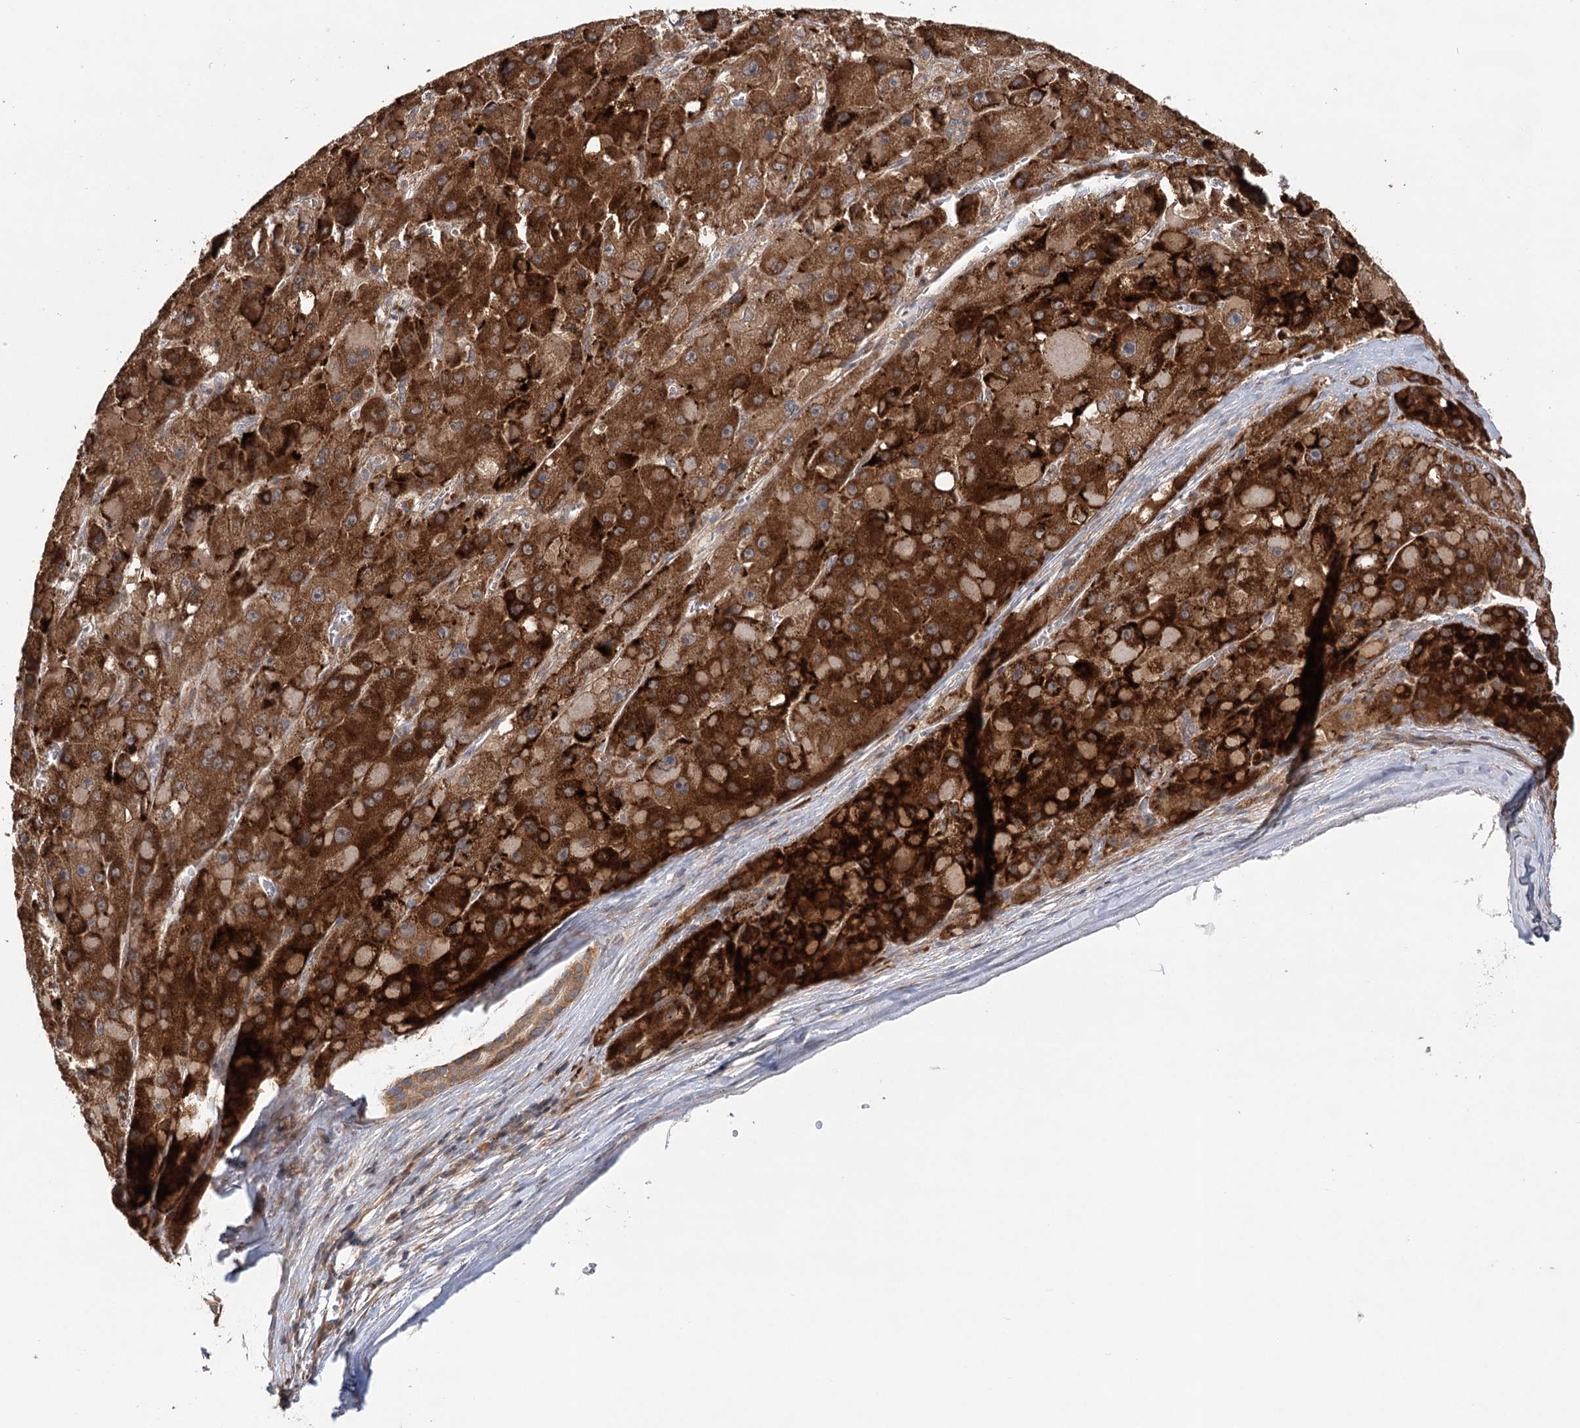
{"staining": {"intensity": "strong", "quantity": ">75%", "location": "cytoplasmic/membranous"}, "tissue": "liver cancer", "cell_type": "Tumor cells", "image_type": "cancer", "snomed": [{"axis": "morphology", "description": "Carcinoma, Hepatocellular, NOS"}, {"axis": "topography", "description": "Liver"}], "caption": "Immunohistochemistry of hepatocellular carcinoma (liver) displays high levels of strong cytoplasmic/membranous expression in about >75% of tumor cells.", "gene": "LSS", "patient": {"sex": "female", "age": 73}}